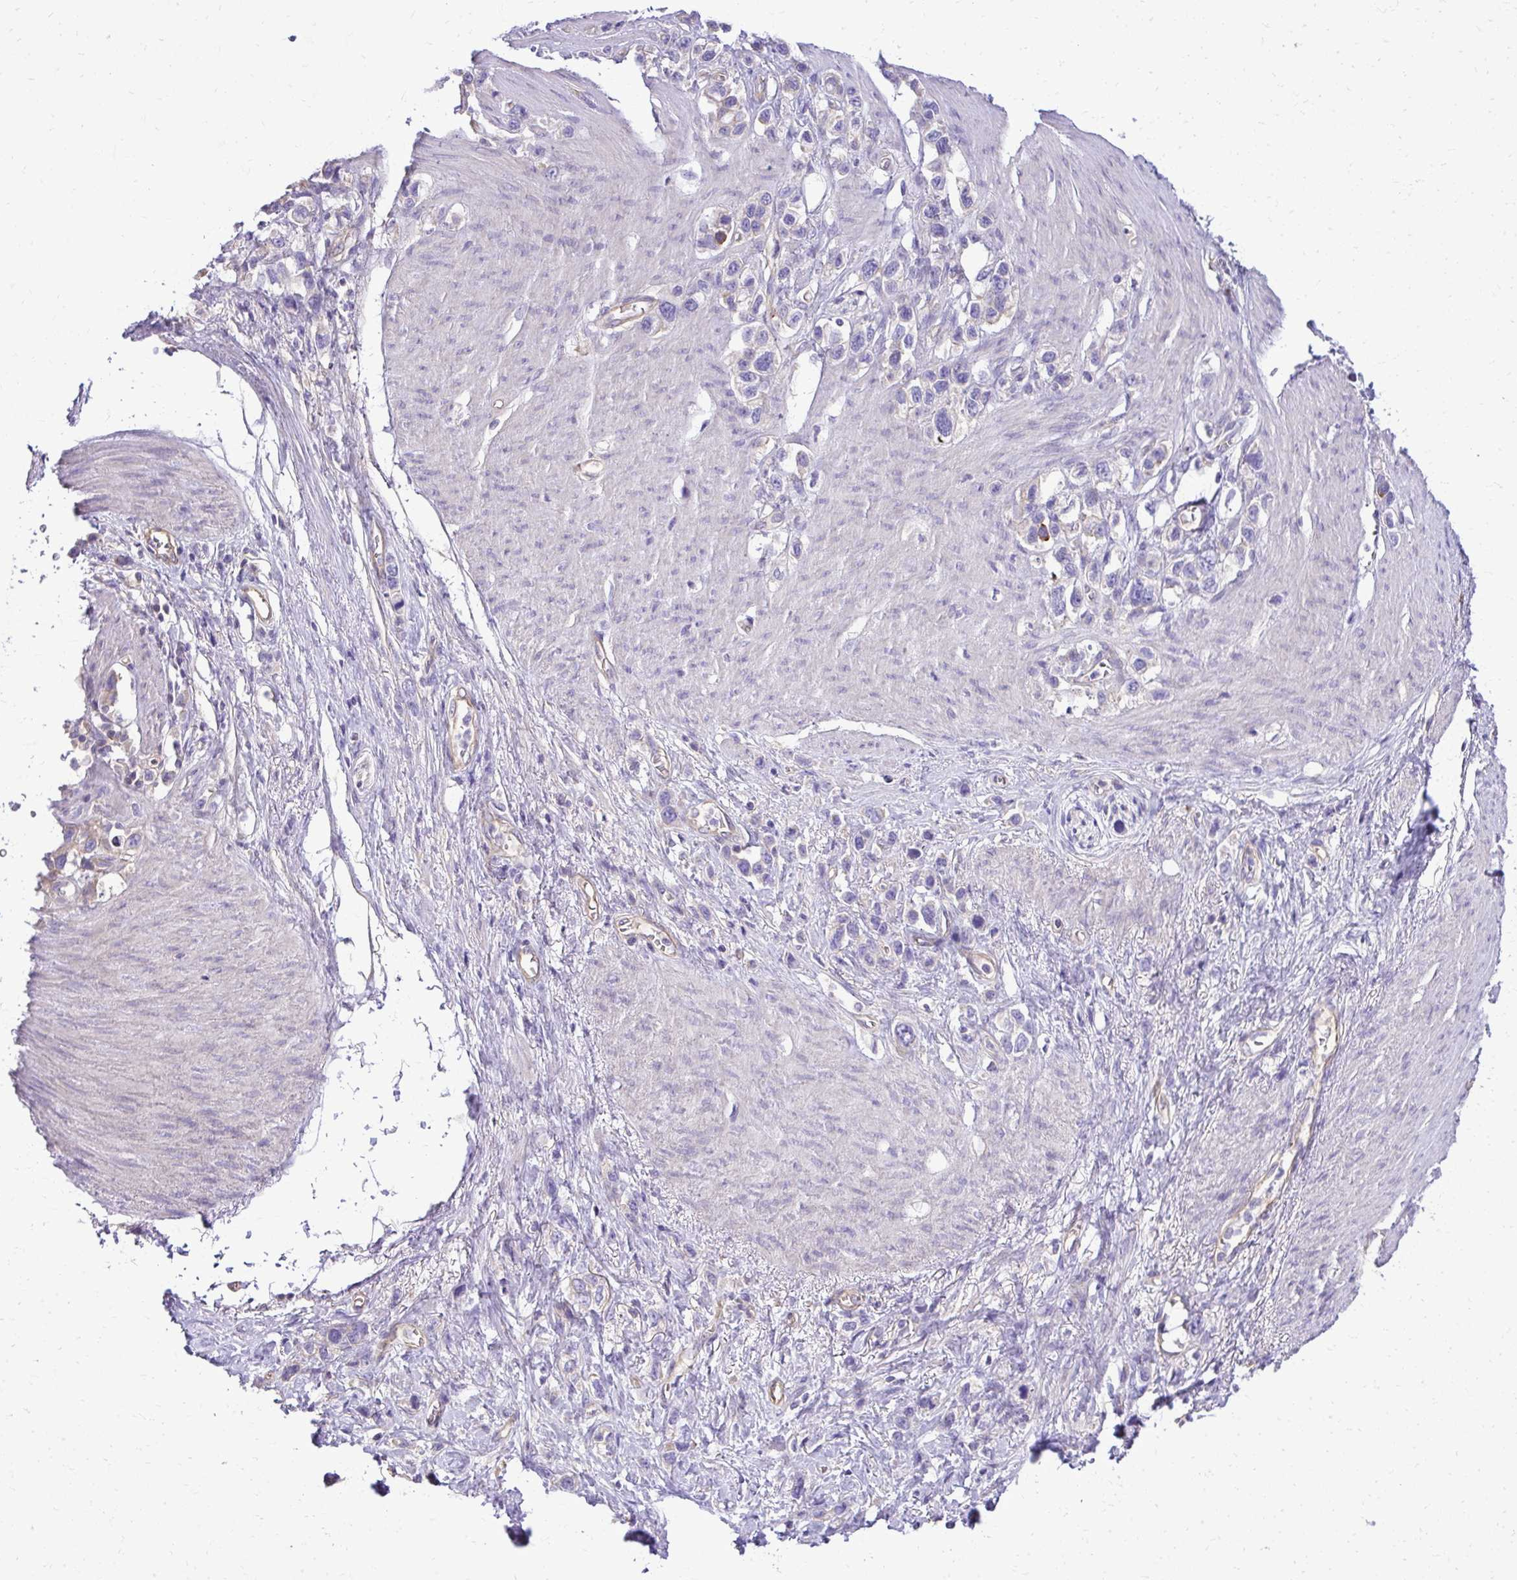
{"staining": {"intensity": "negative", "quantity": "none", "location": "none"}, "tissue": "stomach cancer", "cell_type": "Tumor cells", "image_type": "cancer", "snomed": [{"axis": "morphology", "description": "Adenocarcinoma, NOS"}, {"axis": "topography", "description": "Stomach"}], "caption": "Immunohistochemistry of human stomach cancer (adenocarcinoma) displays no staining in tumor cells.", "gene": "RUNDC3B", "patient": {"sex": "female", "age": 65}}